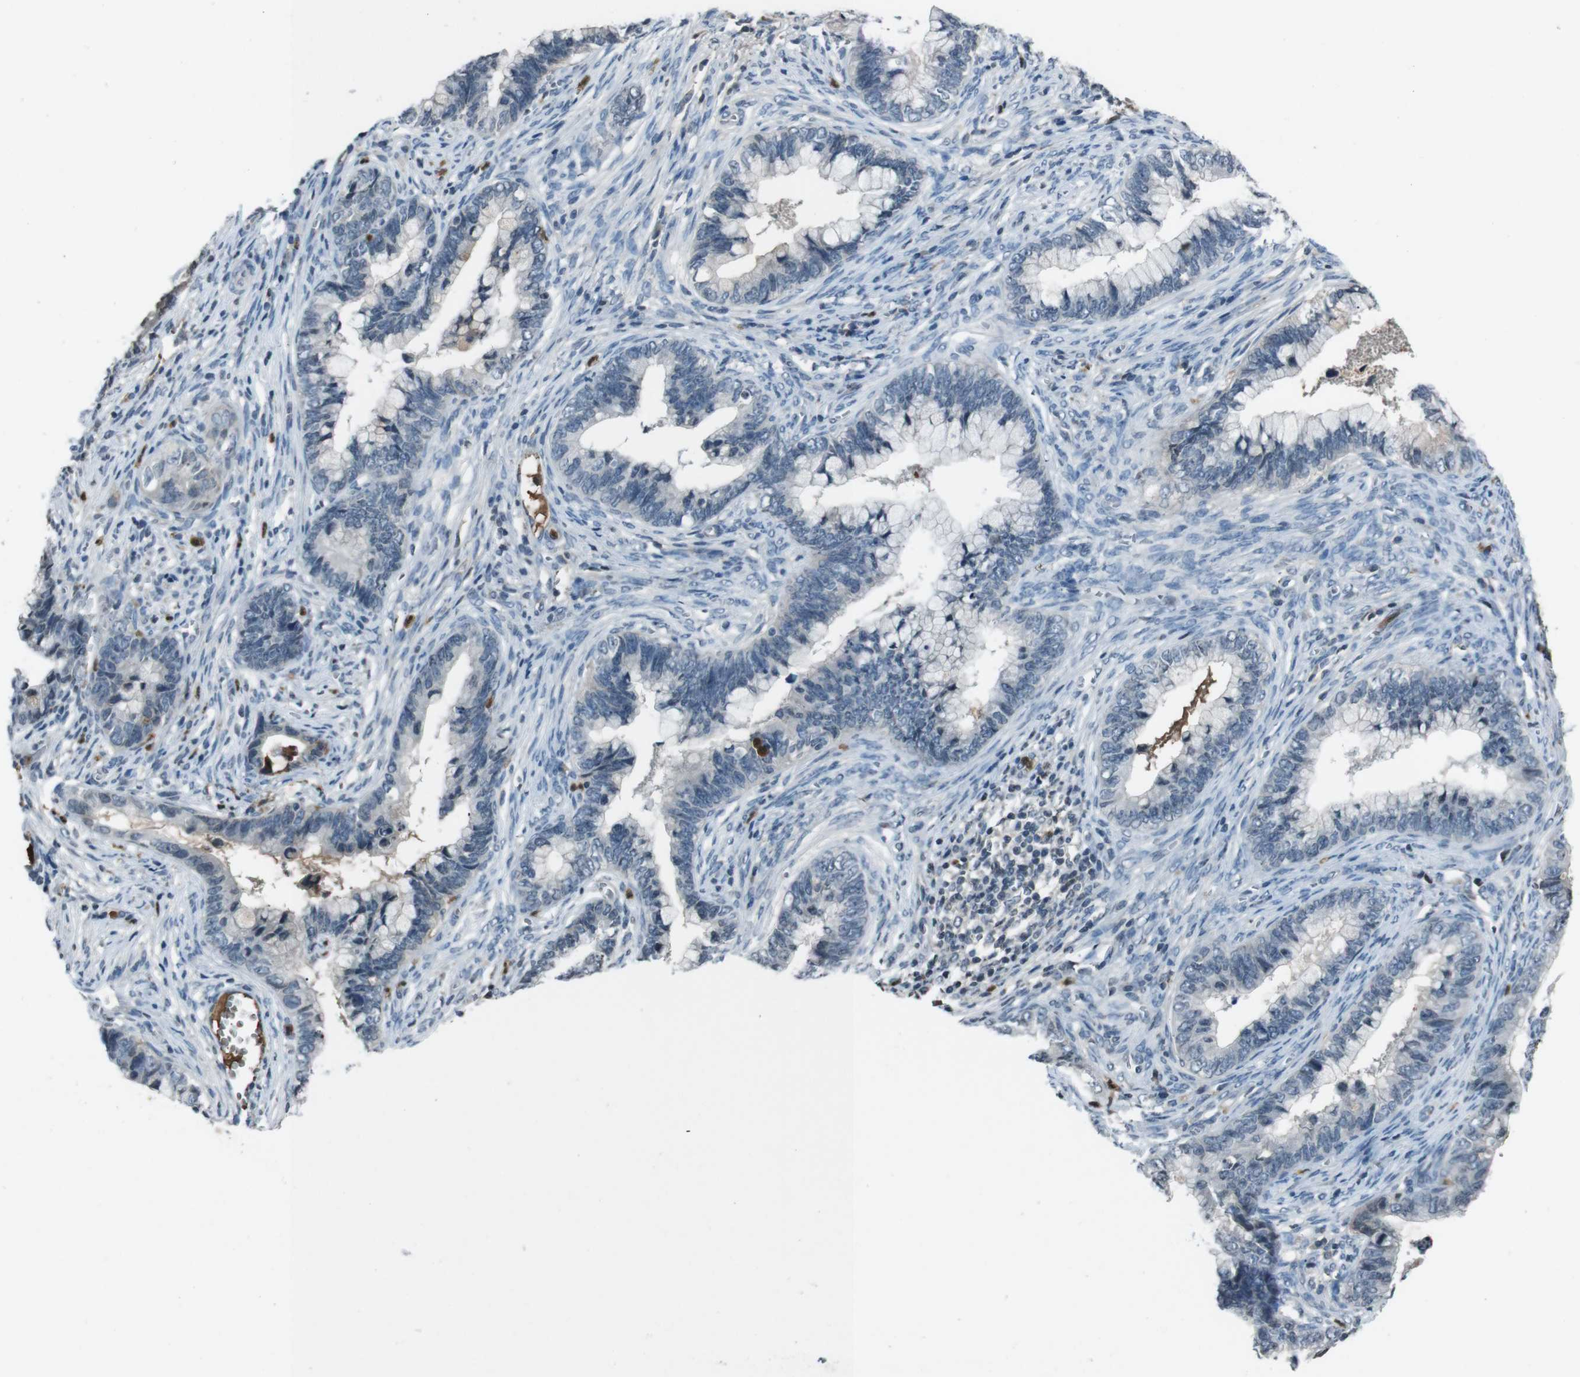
{"staining": {"intensity": "negative", "quantity": "none", "location": "none"}, "tissue": "cervical cancer", "cell_type": "Tumor cells", "image_type": "cancer", "snomed": [{"axis": "morphology", "description": "Adenocarcinoma, NOS"}, {"axis": "topography", "description": "Cervix"}], "caption": "A micrograph of adenocarcinoma (cervical) stained for a protein displays no brown staining in tumor cells. (Immunohistochemistry, brightfield microscopy, high magnification).", "gene": "UGT1A6", "patient": {"sex": "female", "age": 44}}